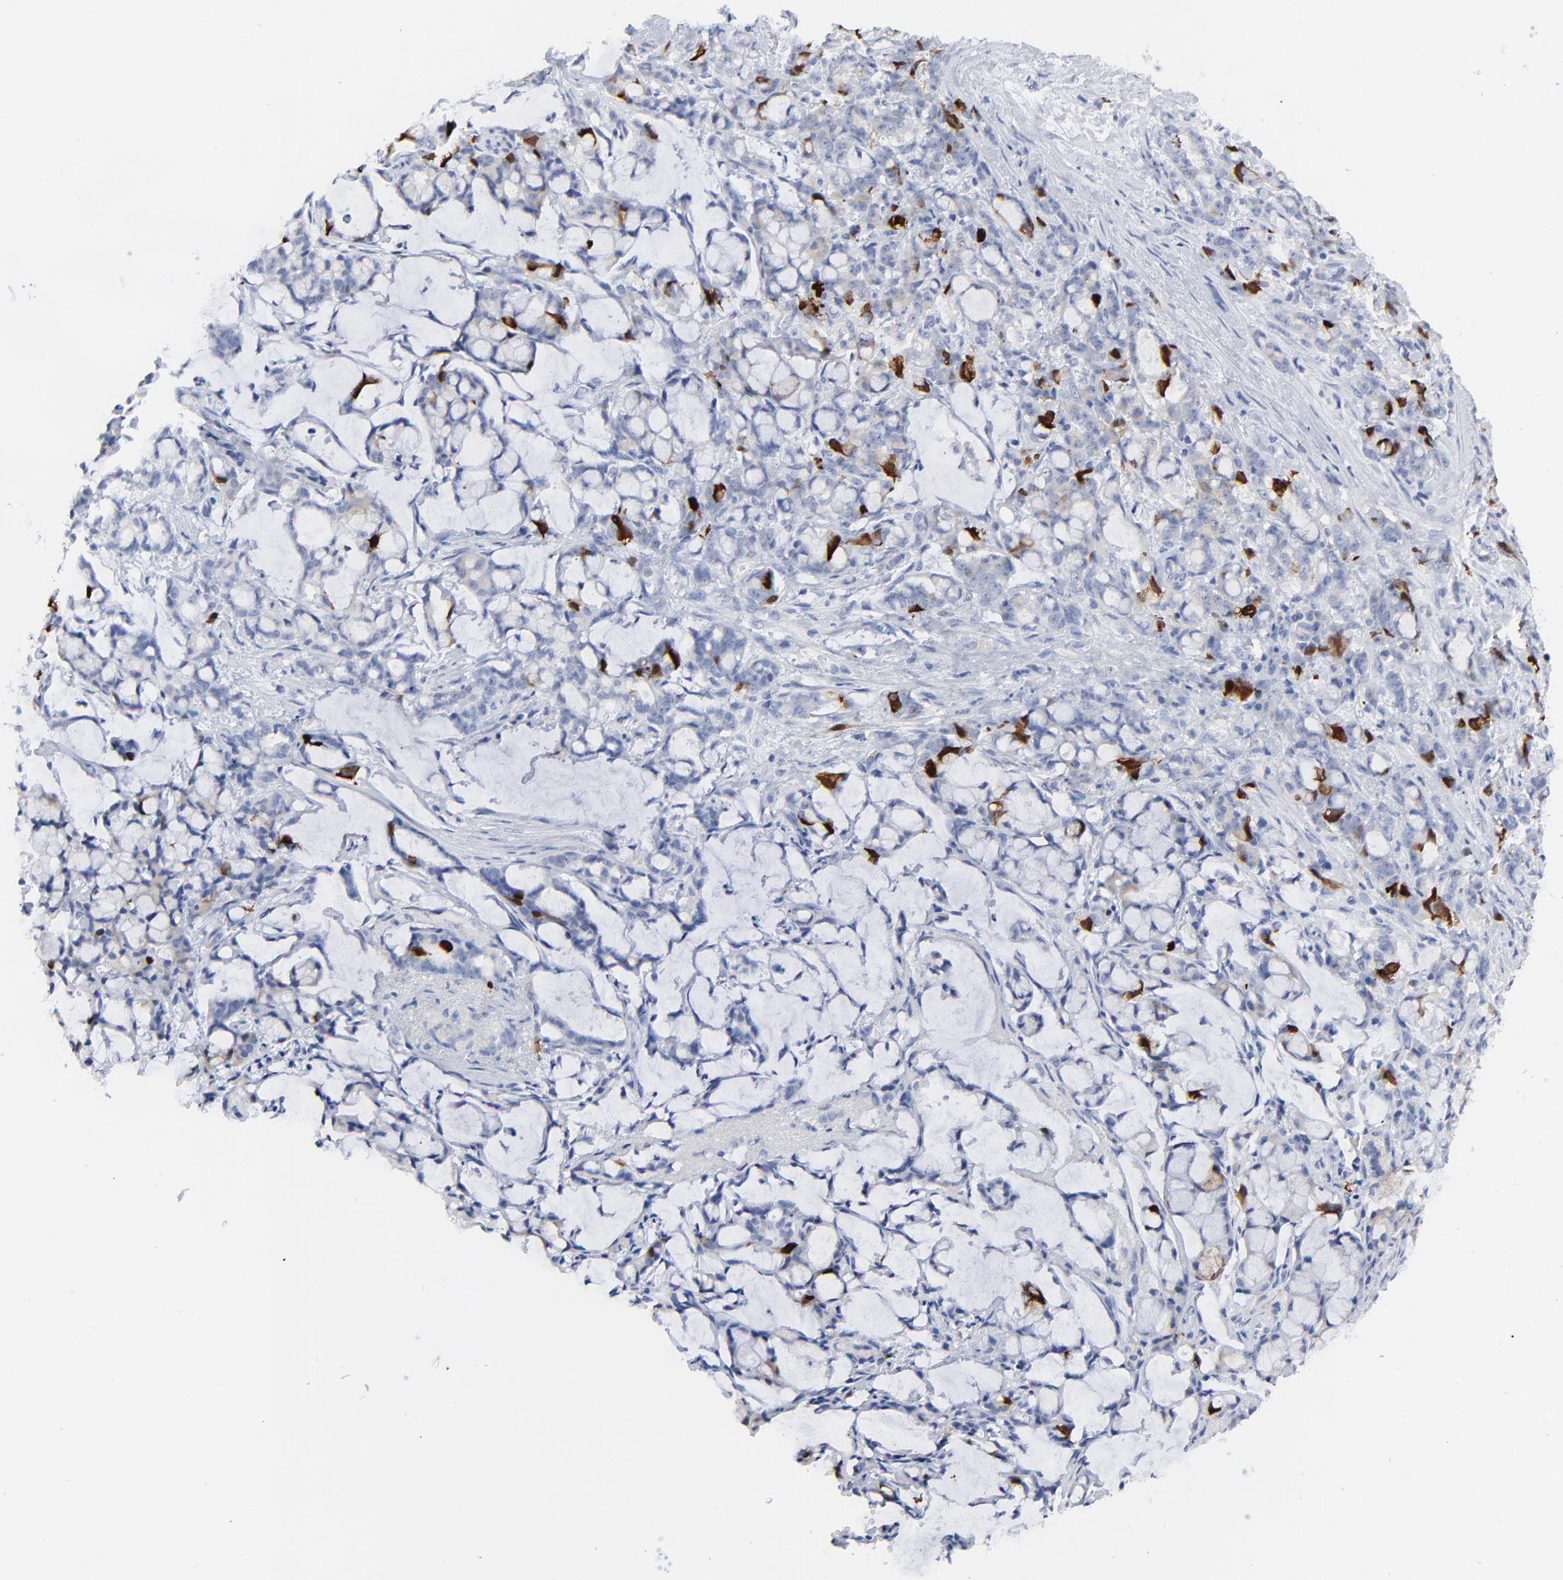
{"staining": {"intensity": "strong", "quantity": "<25%", "location": "cytoplasmic/membranous,nuclear"}, "tissue": "pancreatic cancer", "cell_type": "Tumor cells", "image_type": "cancer", "snomed": [{"axis": "morphology", "description": "Adenocarcinoma, NOS"}, {"axis": "topography", "description": "Pancreas"}], "caption": "A photomicrograph showing strong cytoplasmic/membranous and nuclear positivity in approximately <25% of tumor cells in pancreatic adenocarcinoma, as visualized by brown immunohistochemical staining.", "gene": "CDK1", "patient": {"sex": "female", "age": 73}}